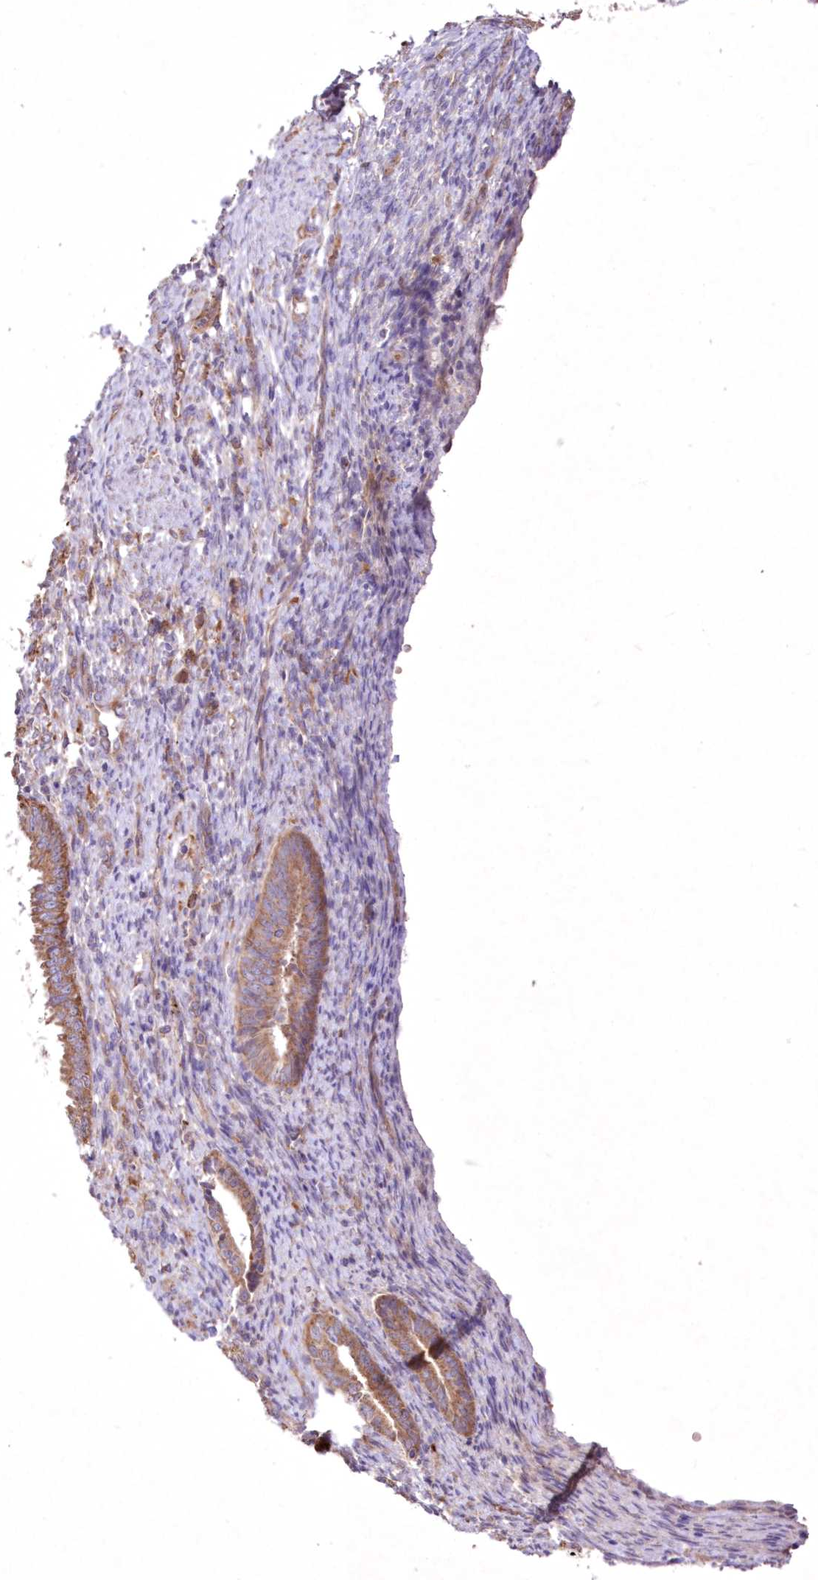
{"staining": {"intensity": "moderate", "quantity": ">75%", "location": "cytoplasmic/membranous"}, "tissue": "endometrial cancer", "cell_type": "Tumor cells", "image_type": "cancer", "snomed": [{"axis": "morphology", "description": "Adenocarcinoma, NOS"}, {"axis": "topography", "description": "Endometrium"}], "caption": "Immunohistochemical staining of endometrial cancer demonstrates medium levels of moderate cytoplasmic/membranous staining in about >75% of tumor cells.", "gene": "FCHO2", "patient": {"sex": "female", "age": 51}}